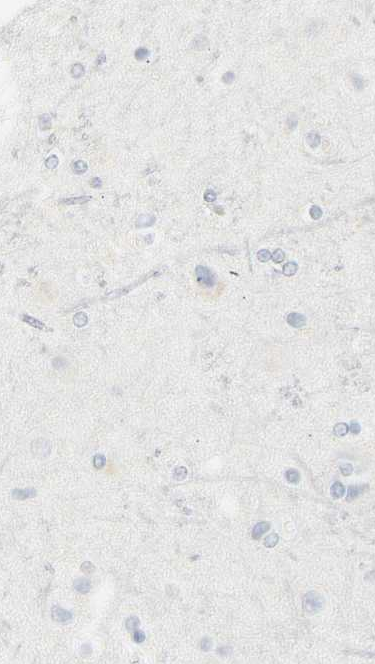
{"staining": {"intensity": "negative", "quantity": "none", "location": "none"}, "tissue": "cerebral cortex", "cell_type": "Endothelial cells", "image_type": "normal", "snomed": [{"axis": "morphology", "description": "Normal tissue, NOS"}, {"axis": "topography", "description": "Cerebral cortex"}], "caption": "Endothelial cells show no significant positivity in benign cerebral cortex.", "gene": "CEACAM5", "patient": {"sex": "female", "age": 54}}